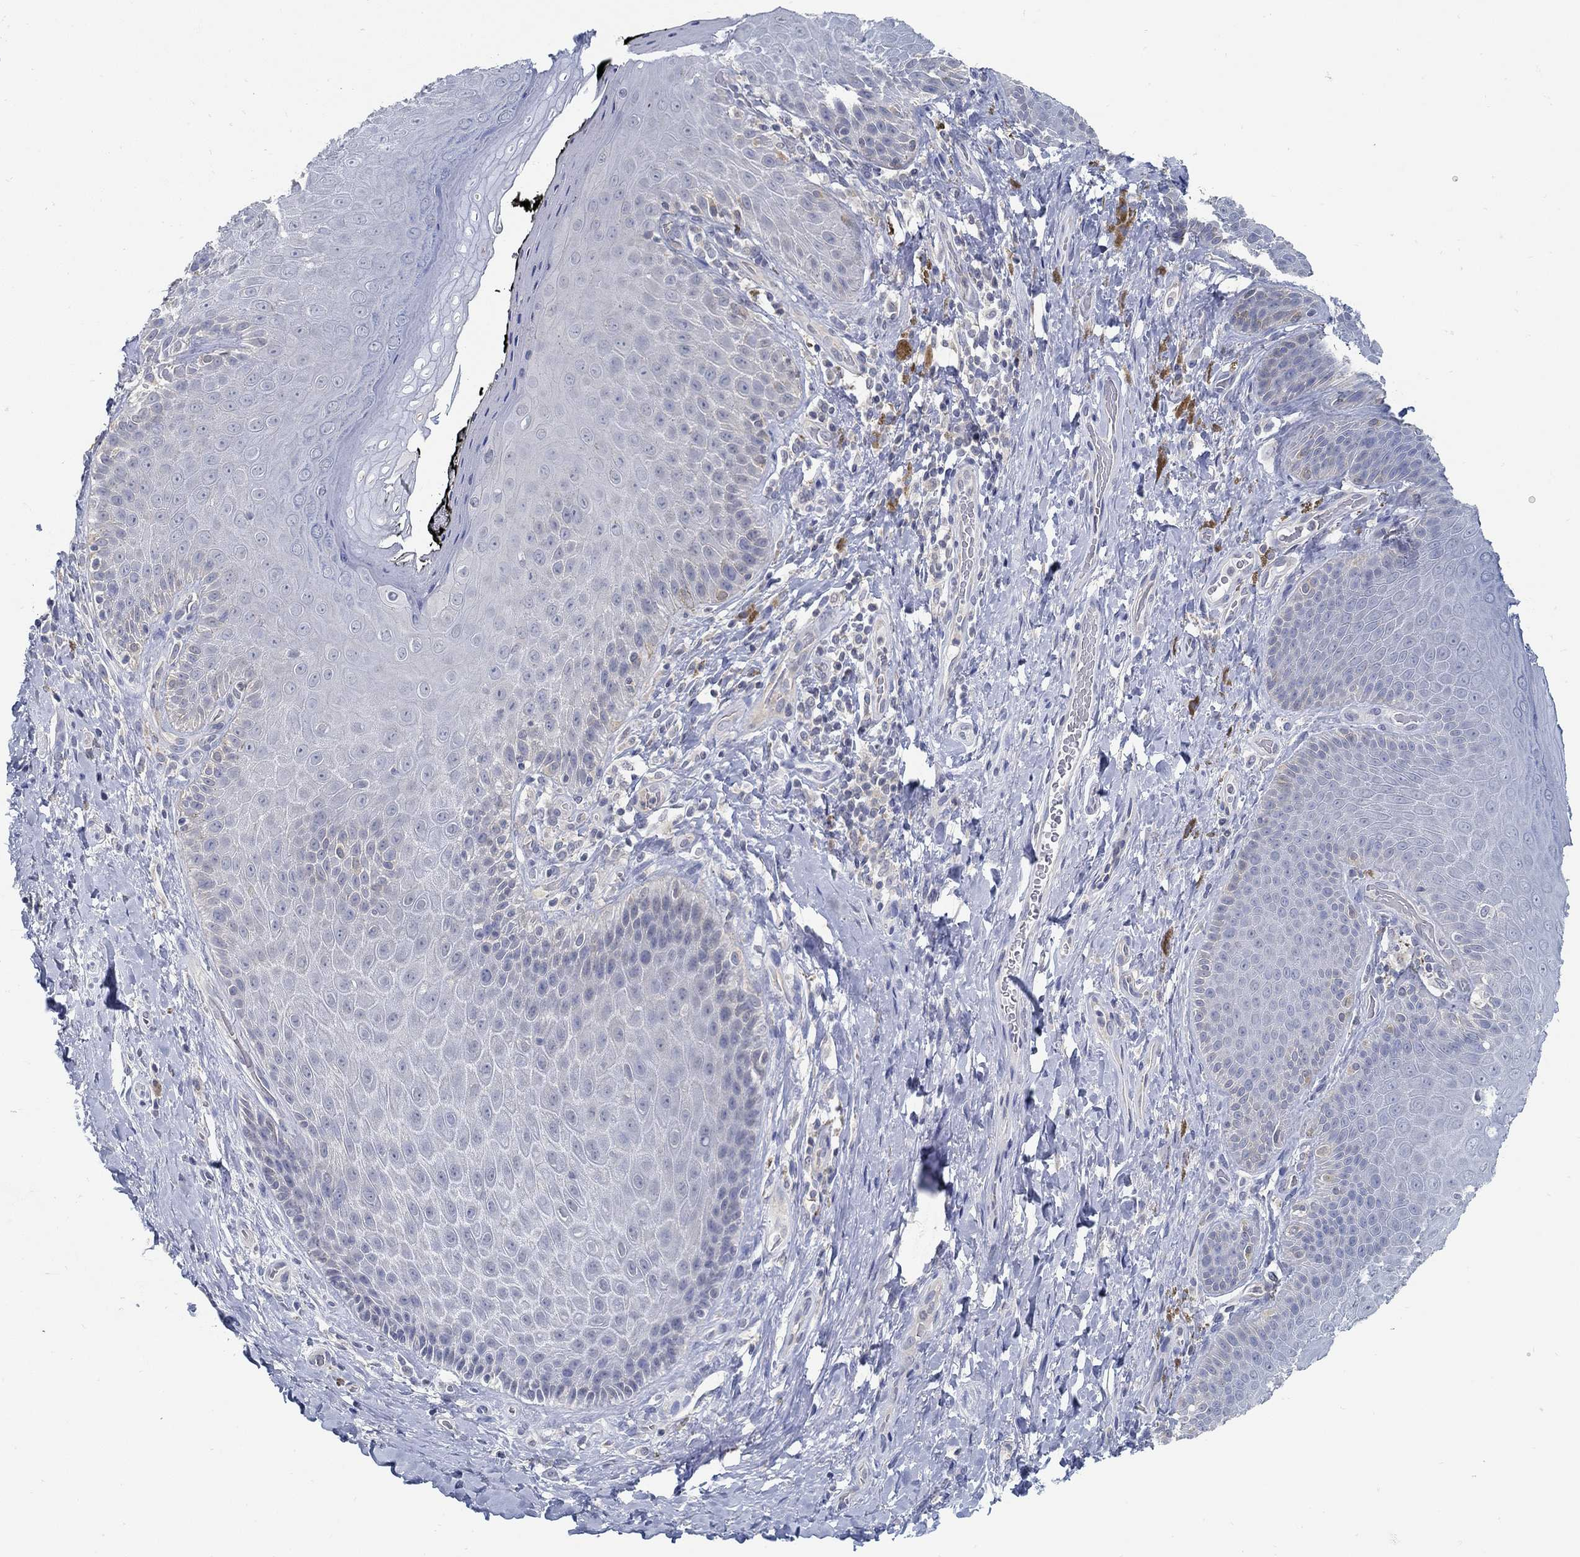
{"staining": {"intensity": "negative", "quantity": "none", "location": "none"}, "tissue": "skin", "cell_type": "Epidermal cells", "image_type": "normal", "snomed": [{"axis": "morphology", "description": "Normal tissue, NOS"}, {"axis": "topography", "description": "Skeletal muscle"}, {"axis": "topography", "description": "Anal"}, {"axis": "topography", "description": "Peripheral nerve tissue"}], "caption": "This is a photomicrograph of IHC staining of unremarkable skin, which shows no expression in epidermal cells. (DAB (3,3'-diaminobenzidine) IHC, high magnification).", "gene": "PCDH11X", "patient": {"sex": "male", "age": 53}}